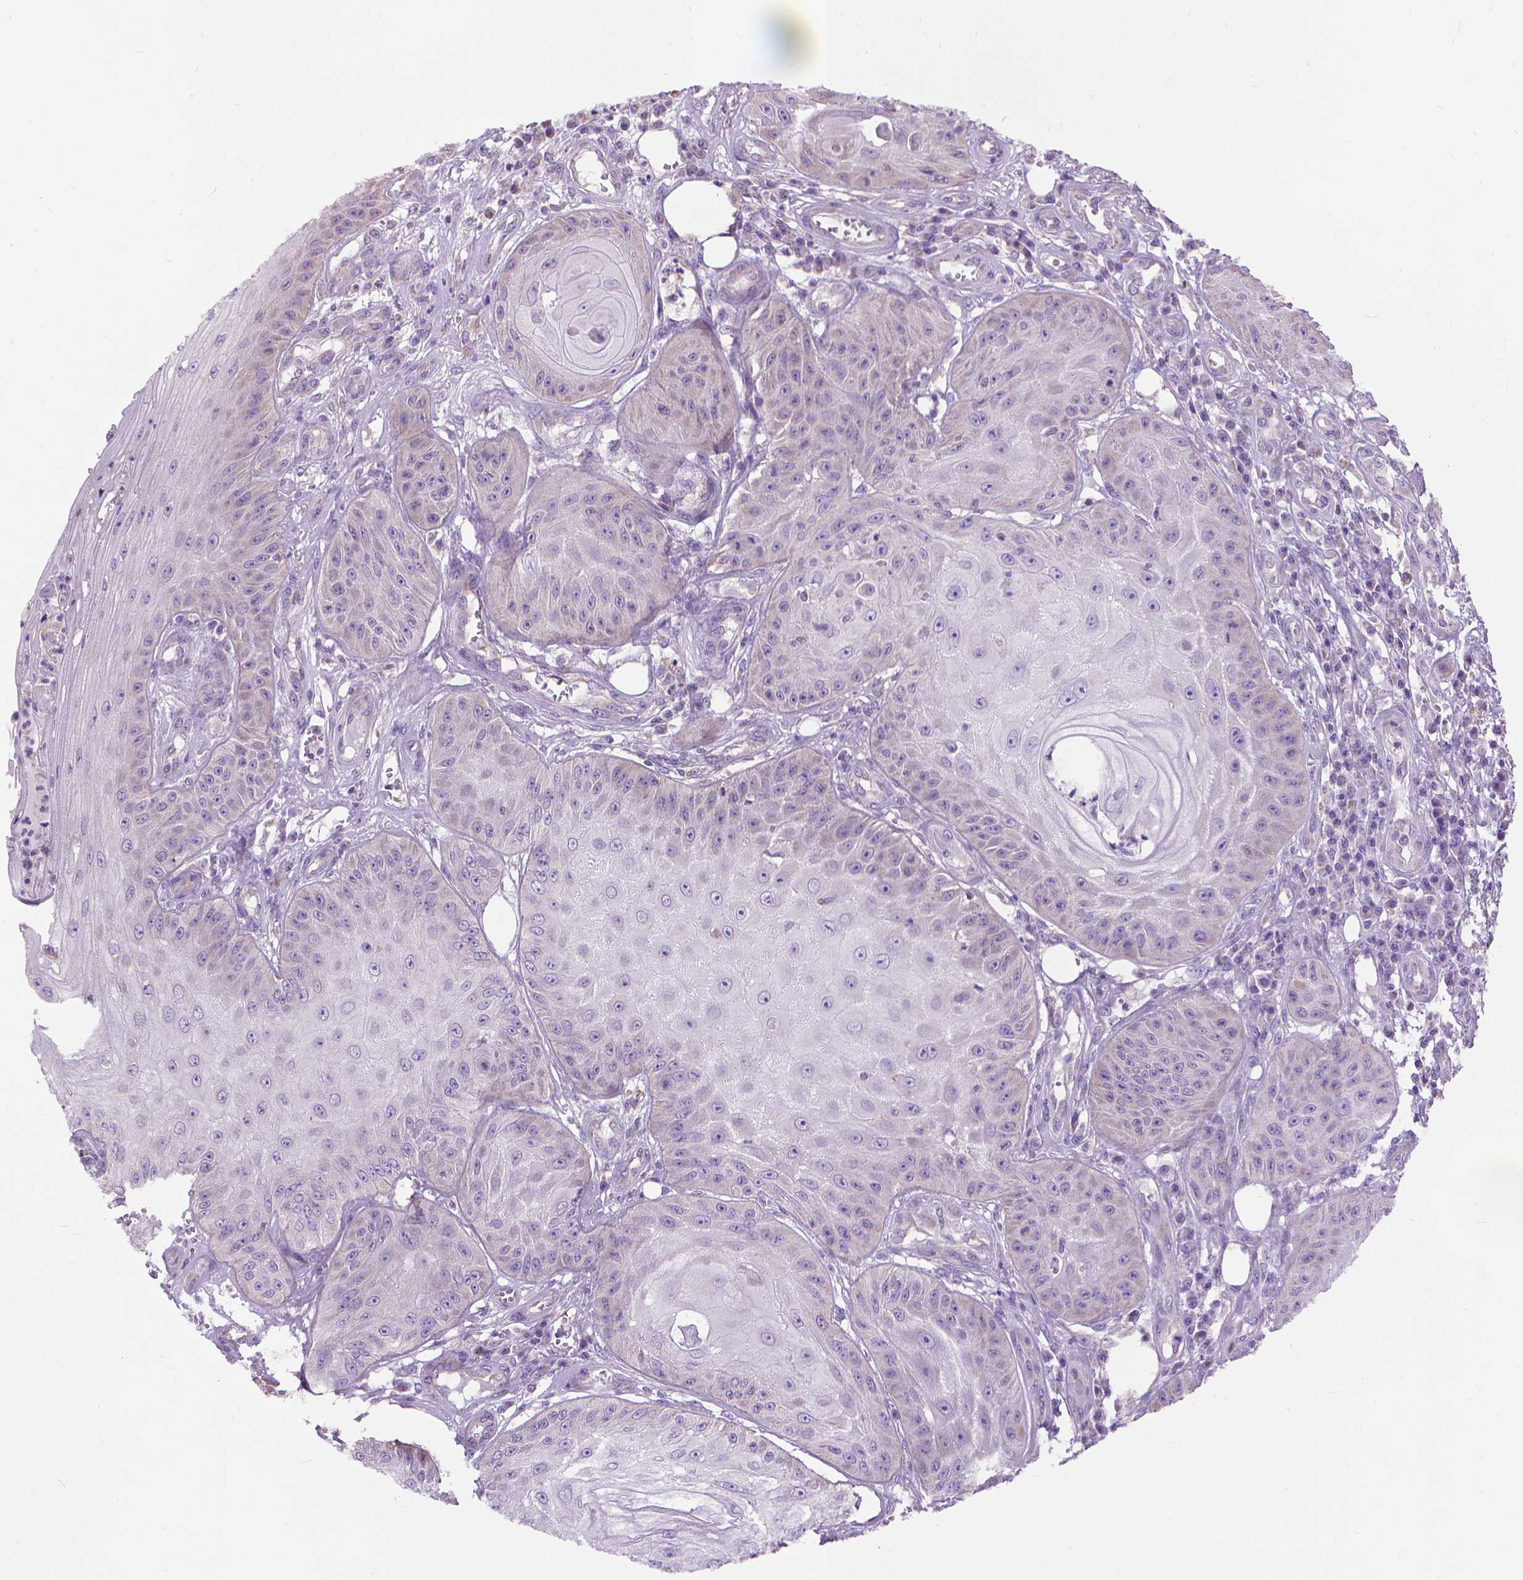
{"staining": {"intensity": "negative", "quantity": "none", "location": "none"}, "tissue": "skin cancer", "cell_type": "Tumor cells", "image_type": "cancer", "snomed": [{"axis": "morphology", "description": "Squamous cell carcinoma, NOS"}, {"axis": "topography", "description": "Skin"}], "caption": "DAB immunohistochemical staining of squamous cell carcinoma (skin) shows no significant expression in tumor cells. (DAB (3,3'-diaminobenzidine) immunohistochemistry with hematoxylin counter stain).", "gene": "SYN1", "patient": {"sex": "male", "age": 70}}